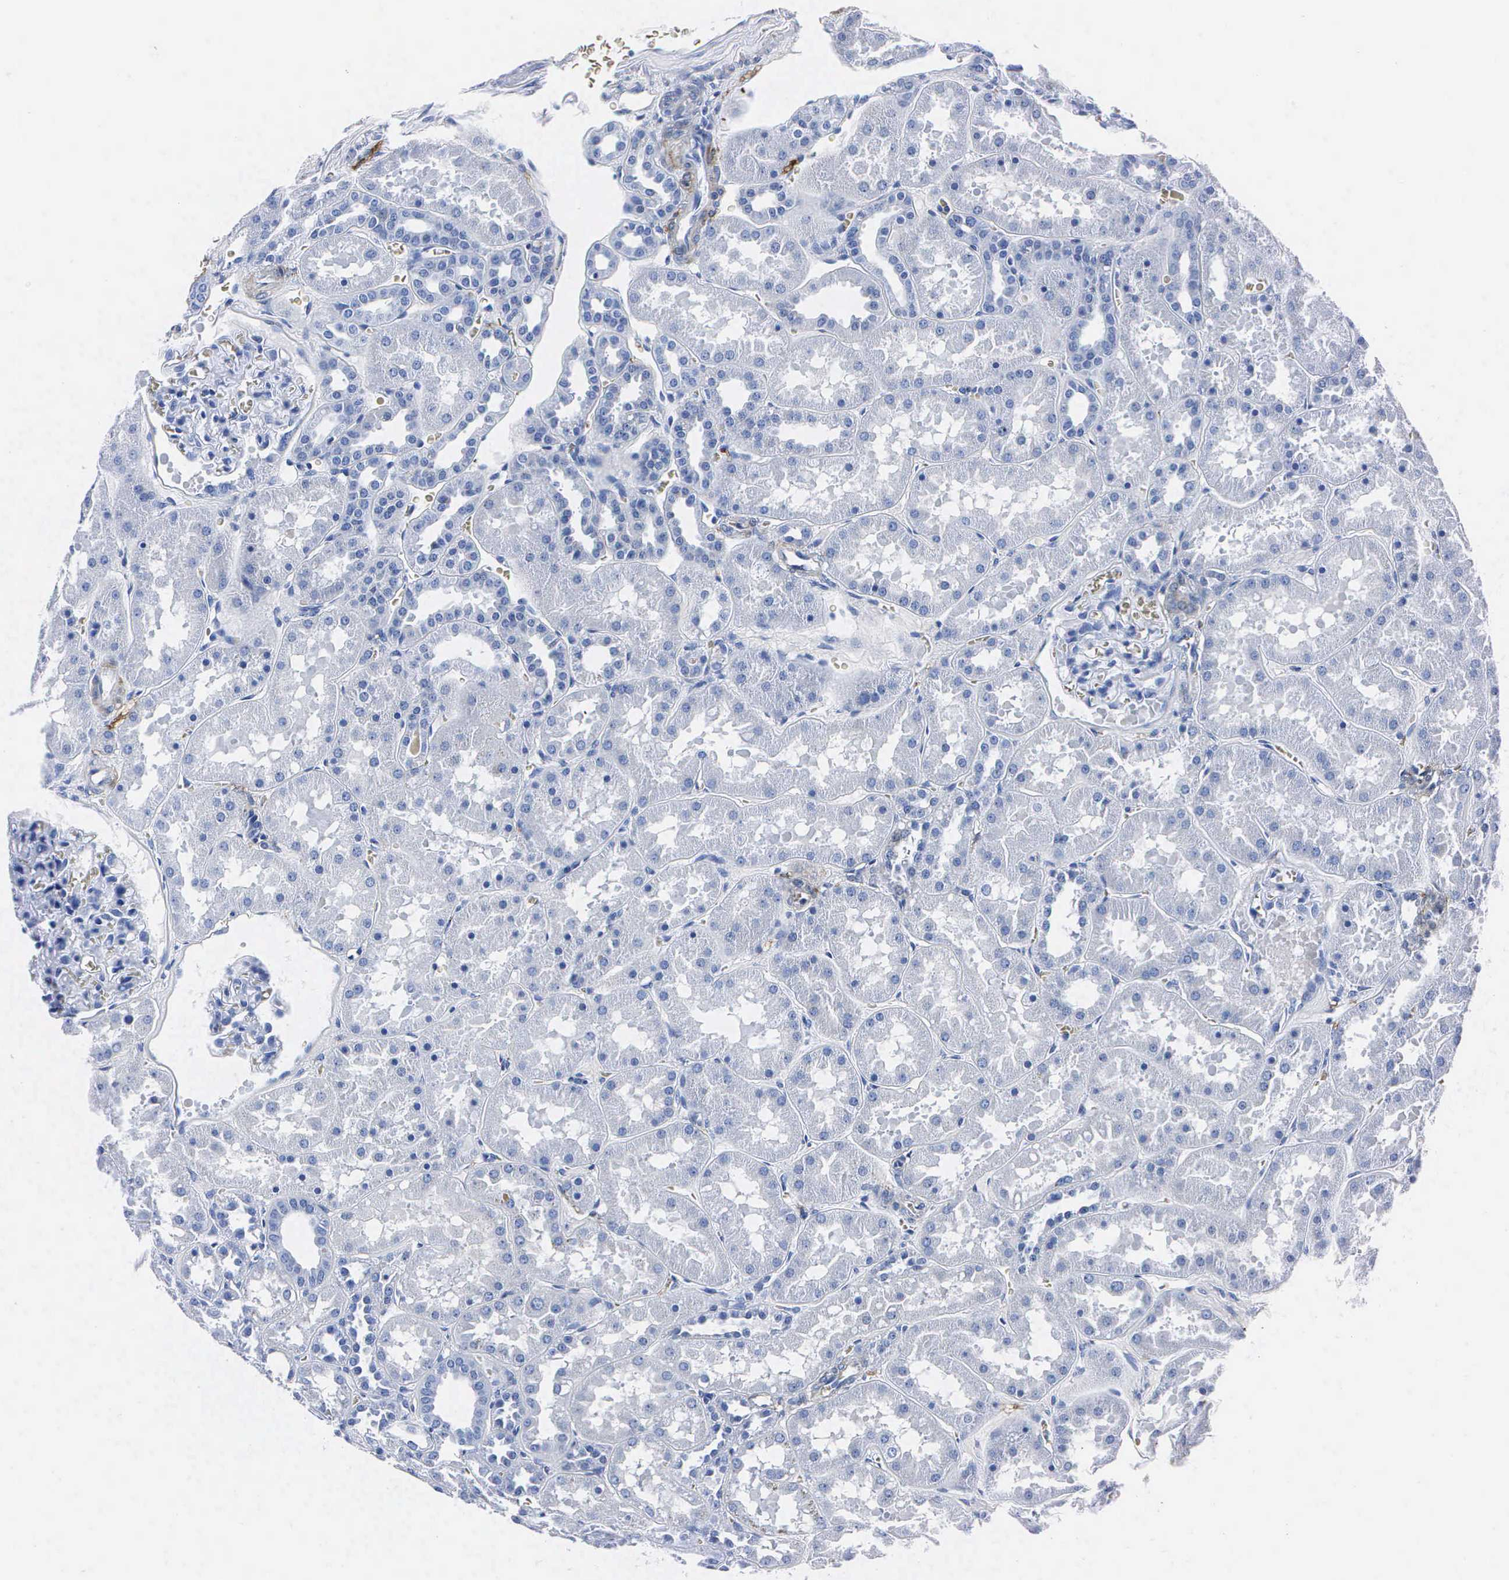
{"staining": {"intensity": "negative", "quantity": "none", "location": "none"}, "tissue": "kidney", "cell_type": "Cells in glomeruli", "image_type": "normal", "snomed": [{"axis": "morphology", "description": "Normal tissue, NOS"}, {"axis": "topography", "description": "Kidney"}], "caption": "Image shows no significant protein positivity in cells in glomeruli of normal kidney. (DAB (3,3'-diaminobenzidine) immunohistochemistry, high magnification).", "gene": "ENO2", "patient": {"sex": "female", "age": 52}}